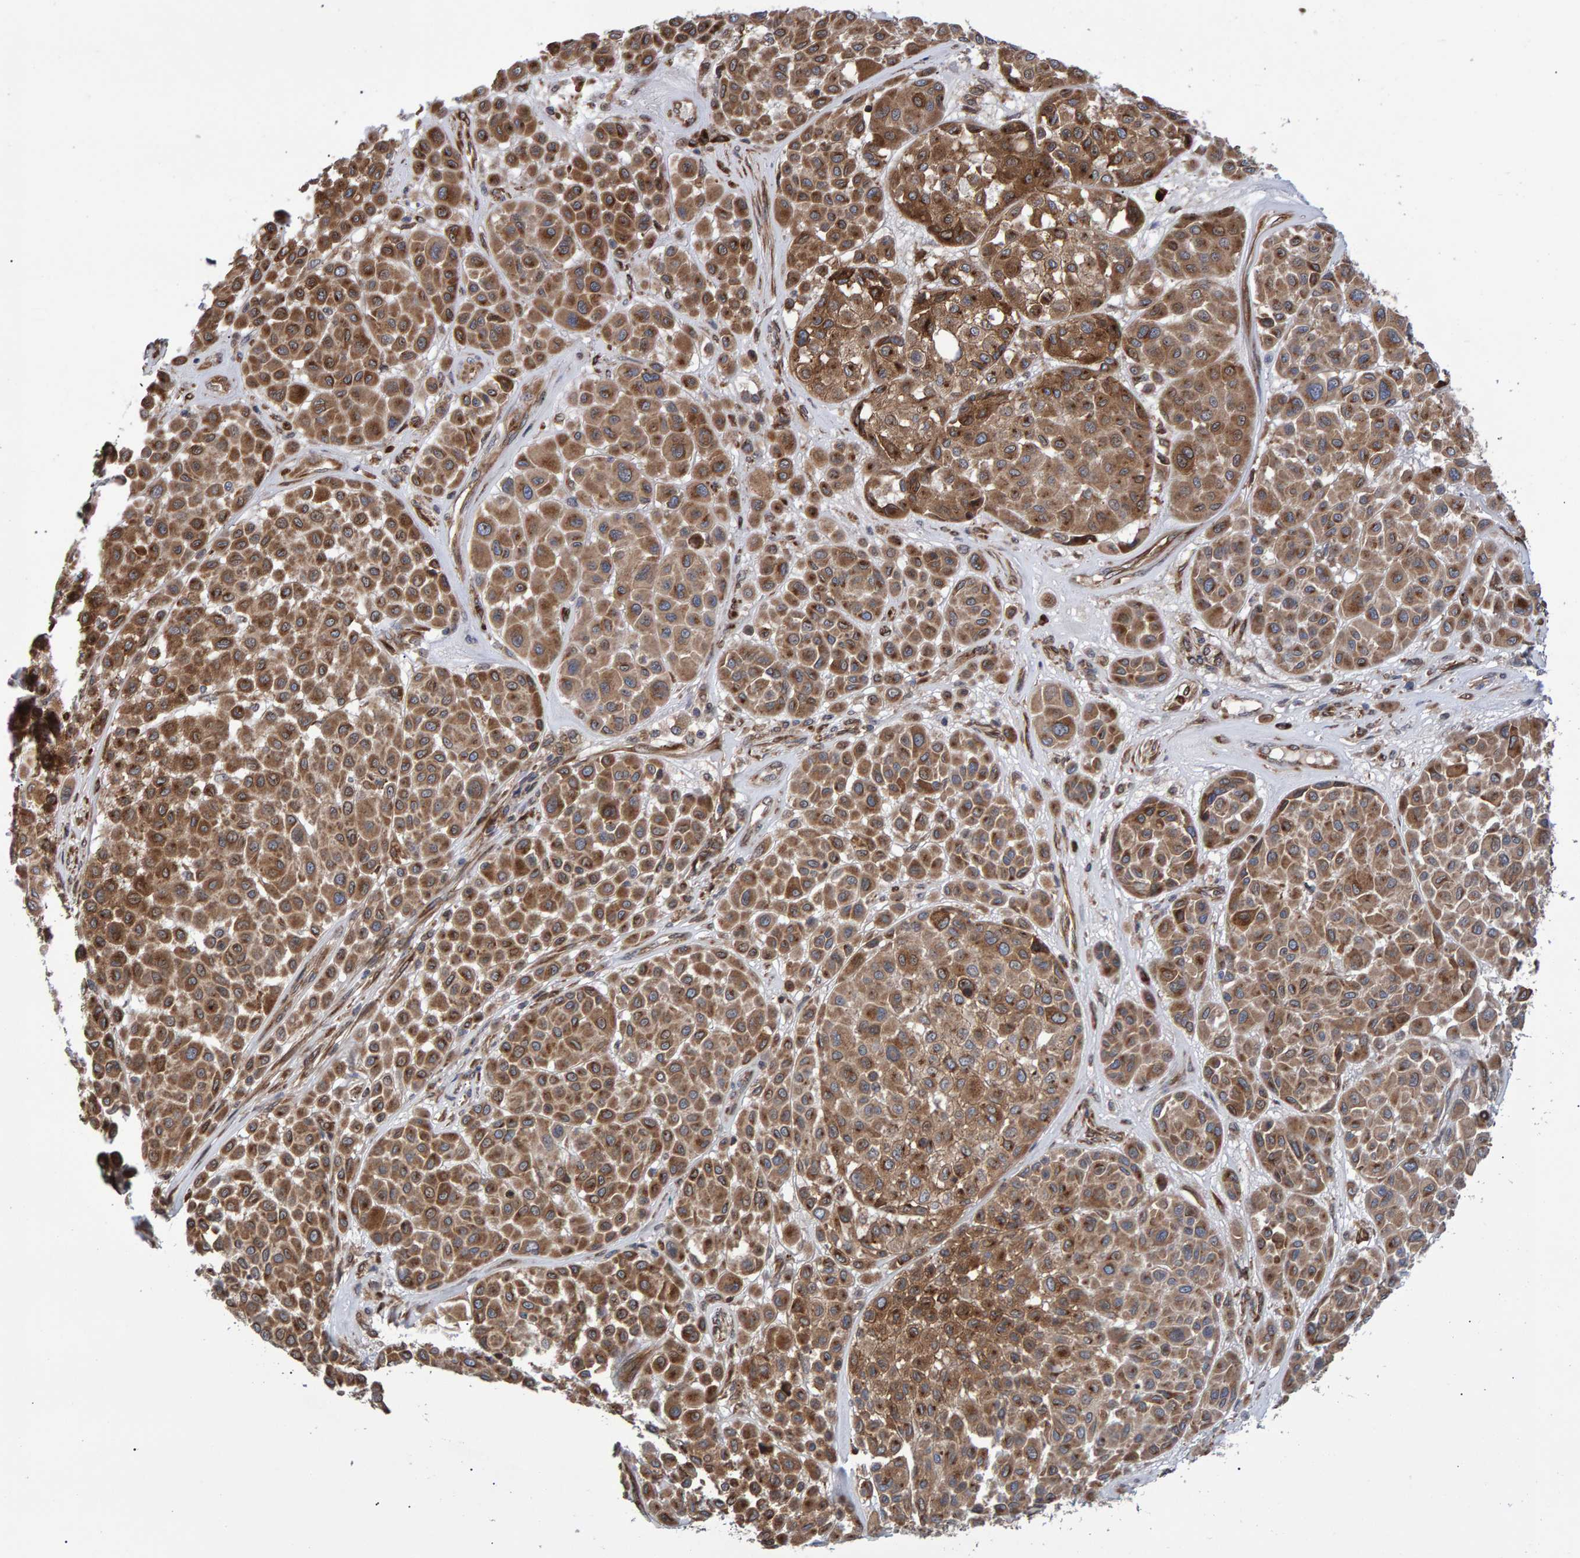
{"staining": {"intensity": "moderate", "quantity": ">75%", "location": "cytoplasmic/membranous"}, "tissue": "melanoma", "cell_type": "Tumor cells", "image_type": "cancer", "snomed": [{"axis": "morphology", "description": "Malignant melanoma, Metastatic site"}, {"axis": "topography", "description": "Soft tissue"}], "caption": "Melanoma stained for a protein (brown) exhibits moderate cytoplasmic/membranous positive staining in about >75% of tumor cells.", "gene": "FAM117A", "patient": {"sex": "male", "age": 41}}